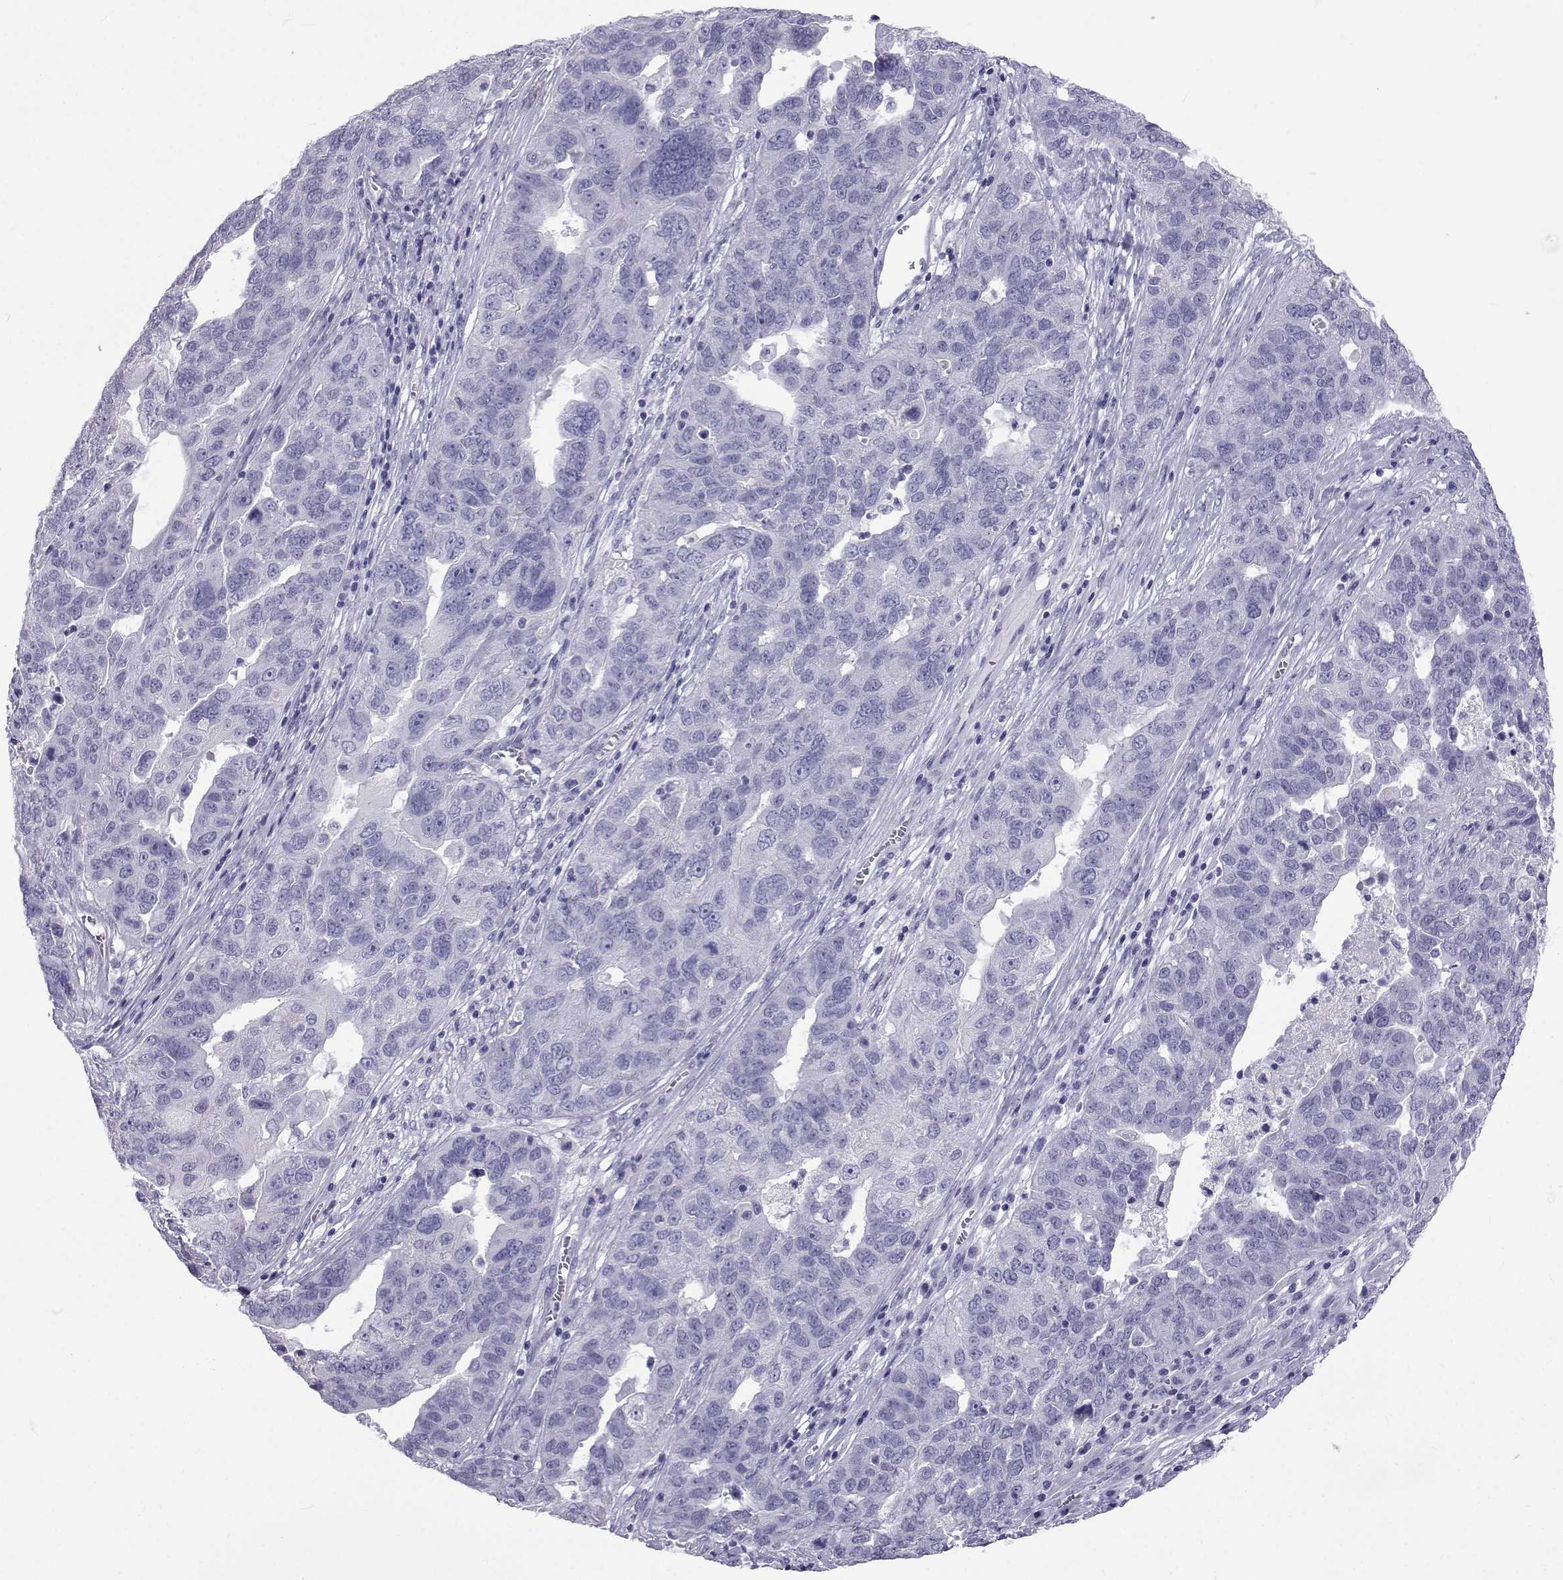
{"staining": {"intensity": "negative", "quantity": "none", "location": "none"}, "tissue": "ovarian cancer", "cell_type": "Tumor cells", "image_type": "cancer", "snomed": [{"axis": "morphology", "description": "Carcinoma, endometroid"}, {"axis": "topography", "description": "Soft tissue"}, {"axis": "topography", "description": "Ovary"}], "caption": "Tumor cells show no significant staining in ovarian cancer.", "gene": "SLC6A3", "patient": {"sex": "female", "age": 52}}